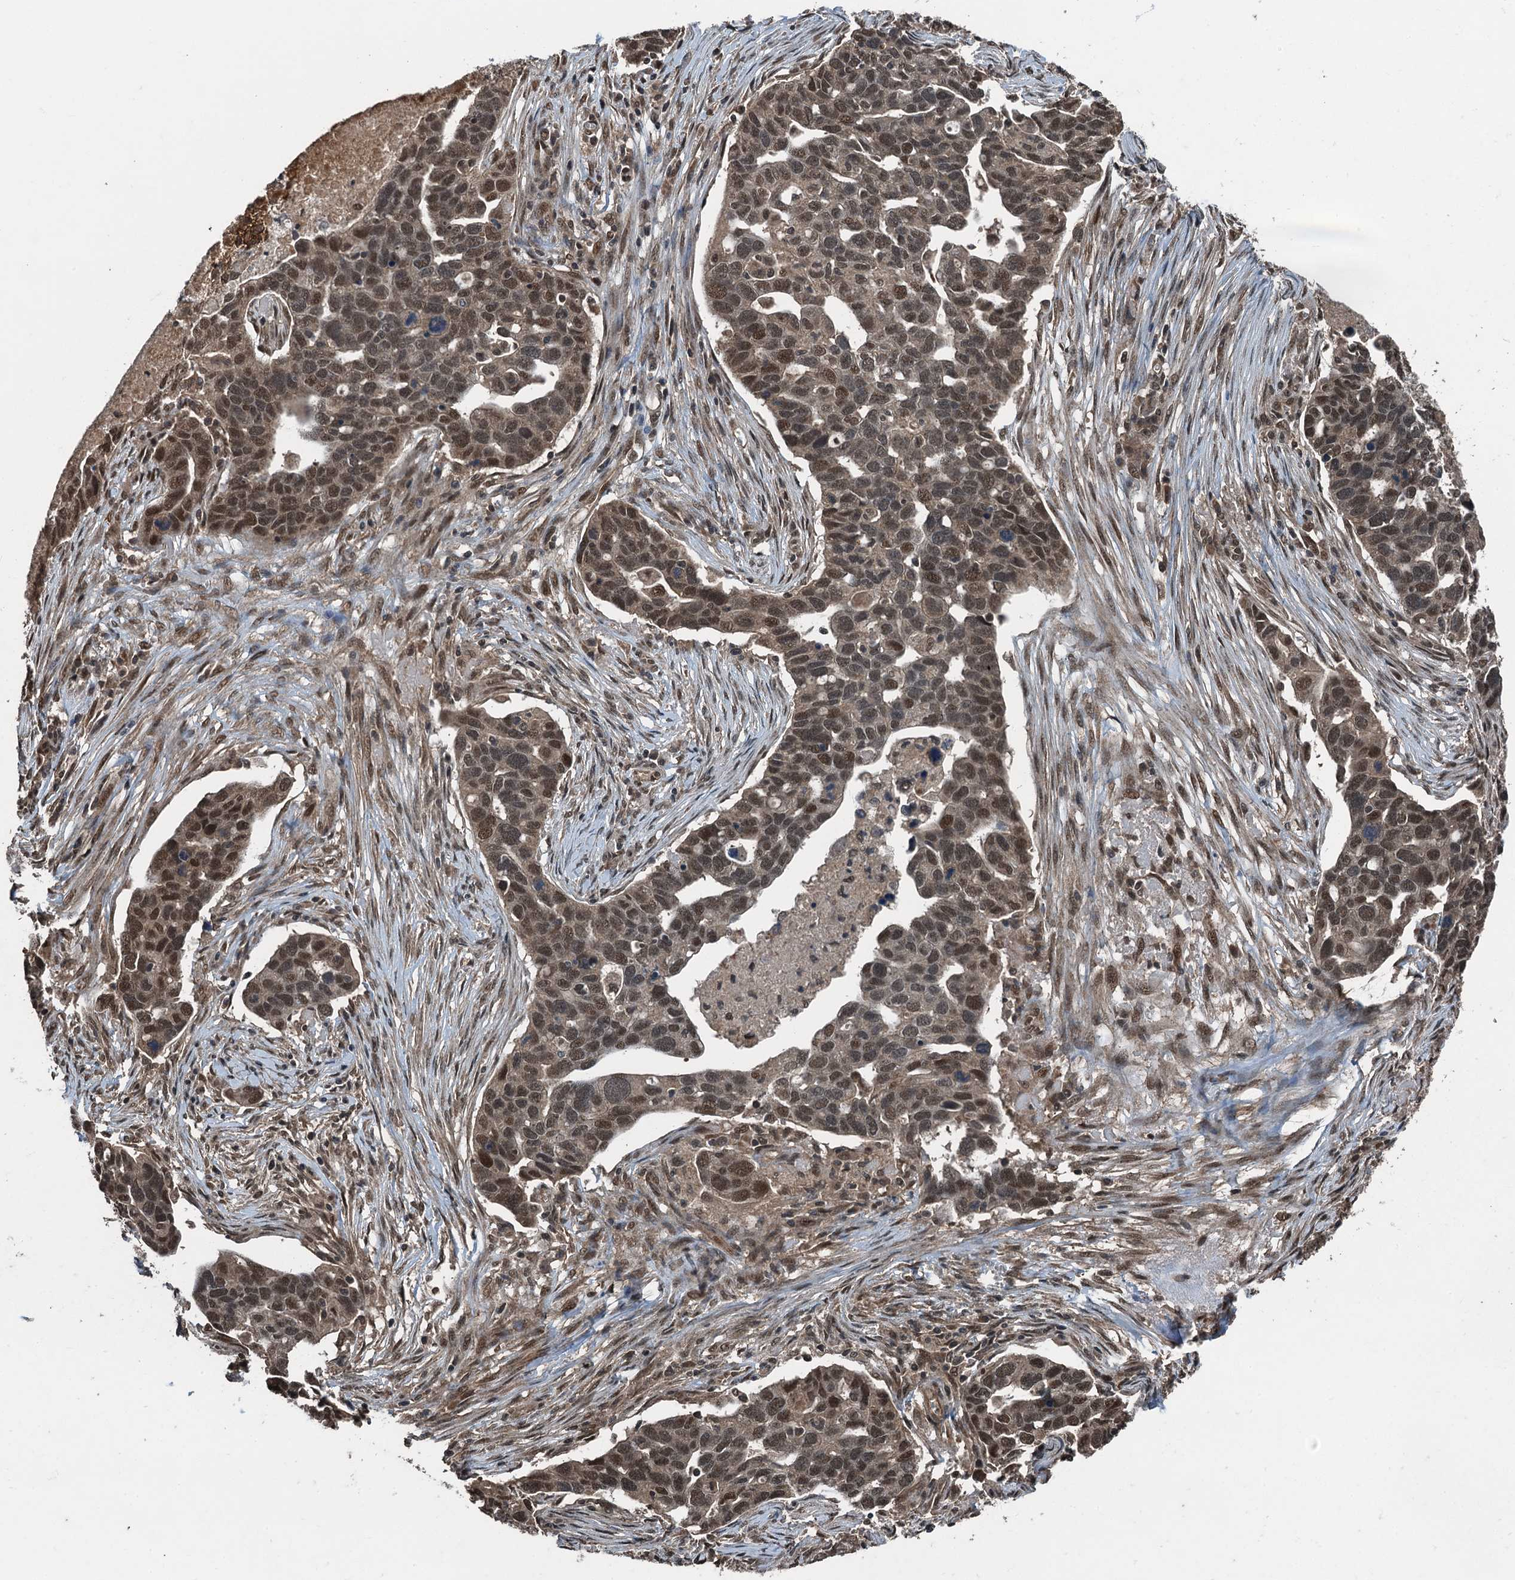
{"staining": {"intensity": "moderate", "quantity": "25%-75%", "location": "nuclear"}, "tissue": "ovarian cancer", "cell_type": "Tumor cells", "image_type": "cancer", "snomed": [{"axis": "morphology", "description": "Cystadenocarcinoma, serous, NOS"}, {"axis": "topography", "description": "Ovary"}], "caption": "Immunohistochemistry (IHC) photomicrograph of neoplastic tissue: human ovarian serous cystadenocarcinoma stained using IHC shows medium levels of moderate protein expression localized specifically in the nuclear of tumor cells, appearing as a nuclear brown color.", "gene": "UBXN6", "patient": {"sex": "female", "age": 54}}